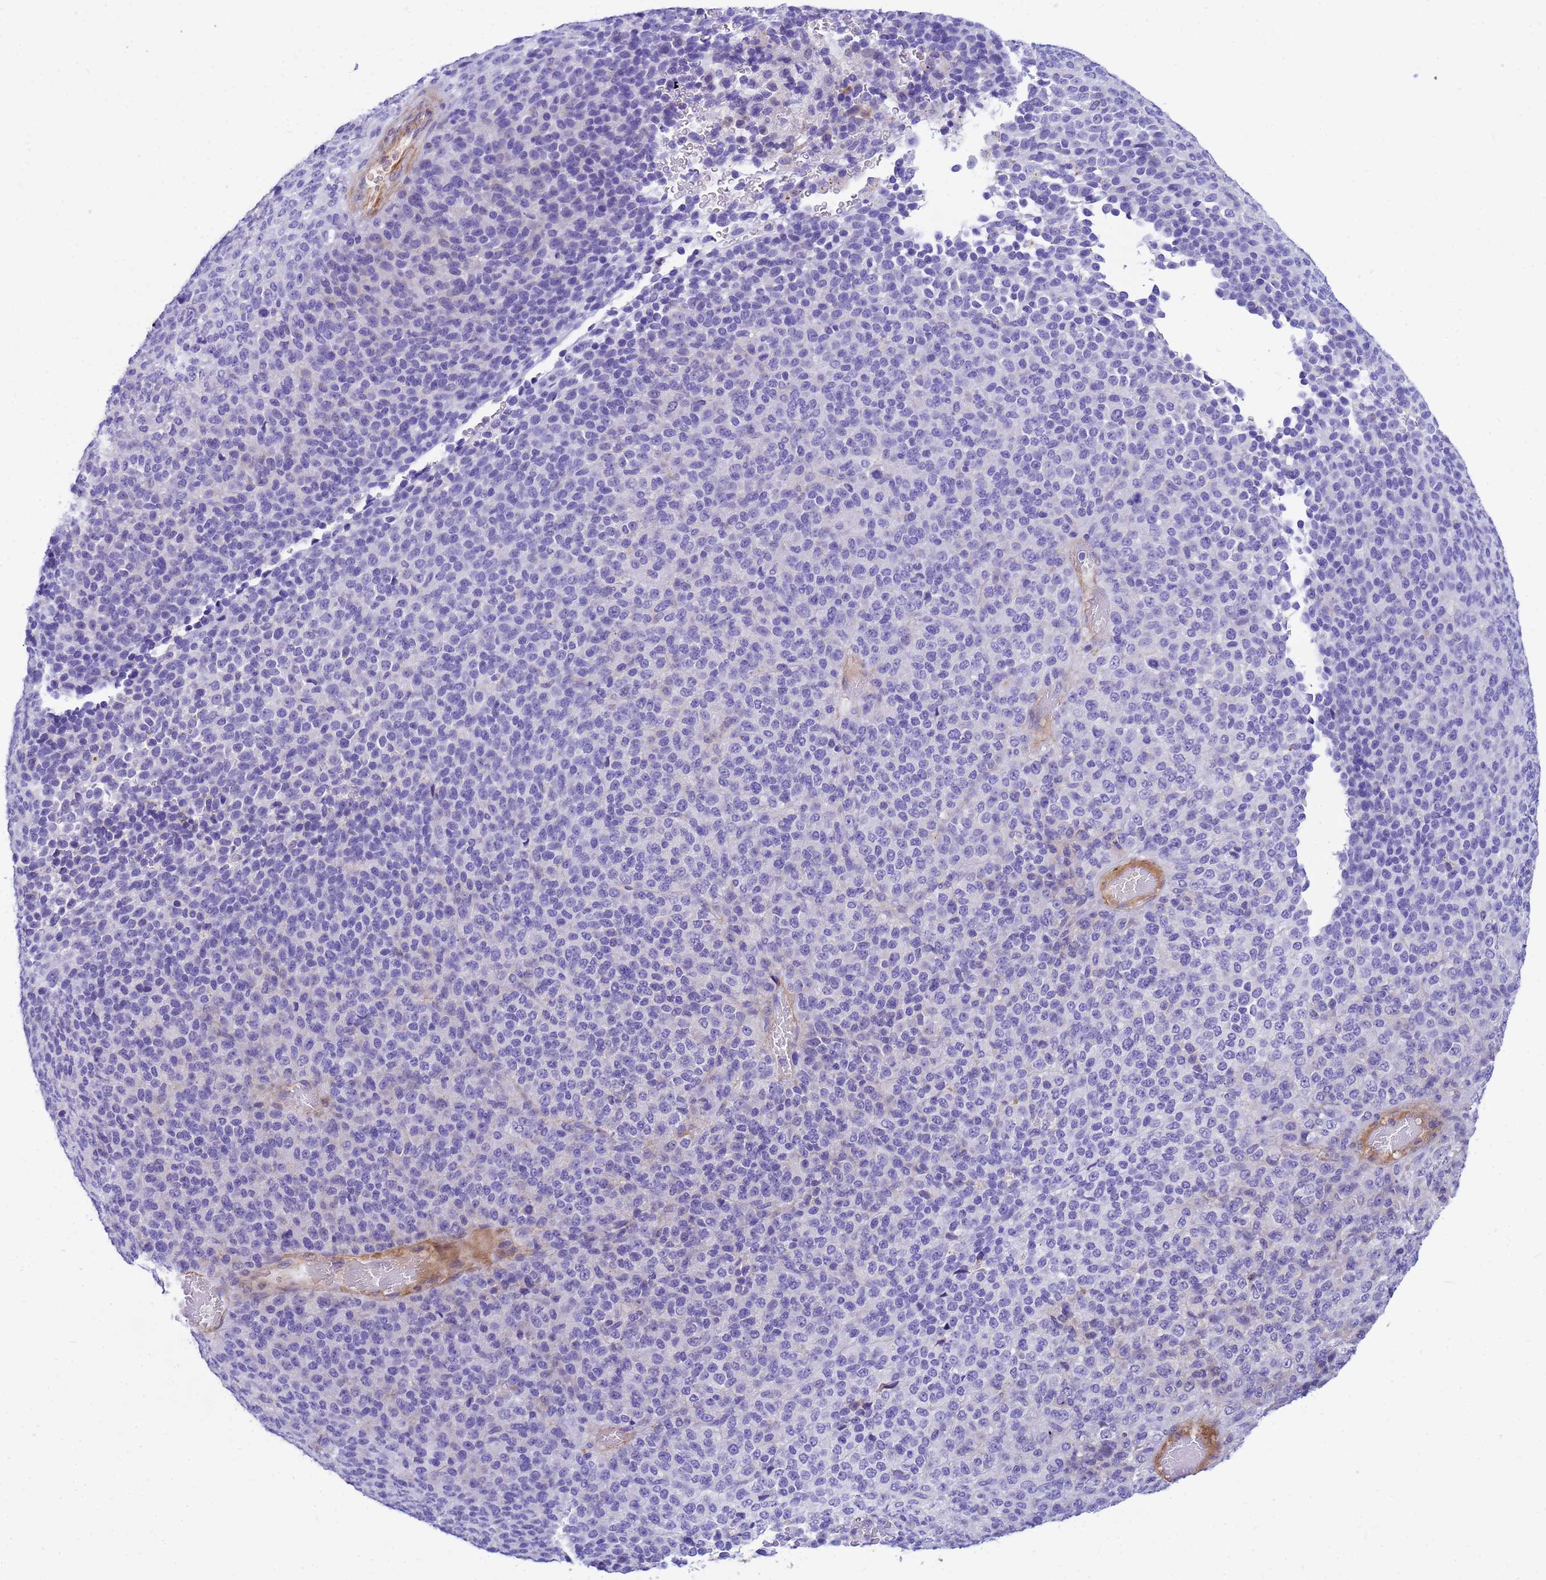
{"staining": {"intensity": "negative", "quantity": "none", "location": "none"}, "tissue": "melanoma", "cell_type": "Tumor cells", "image_type": "cancer", "snomed": [{"axis": "morphology", "description": "Malignant melanoma, Metastatic site"}, {"axis": "topography", "description": "Brain"}], "caption": "Immunohistochemistry of malignant melanoma (metastatic site) shows no staining in tumor cells.", "gene": "ORM1", "patient": {"sex": "female", "age": 56}}